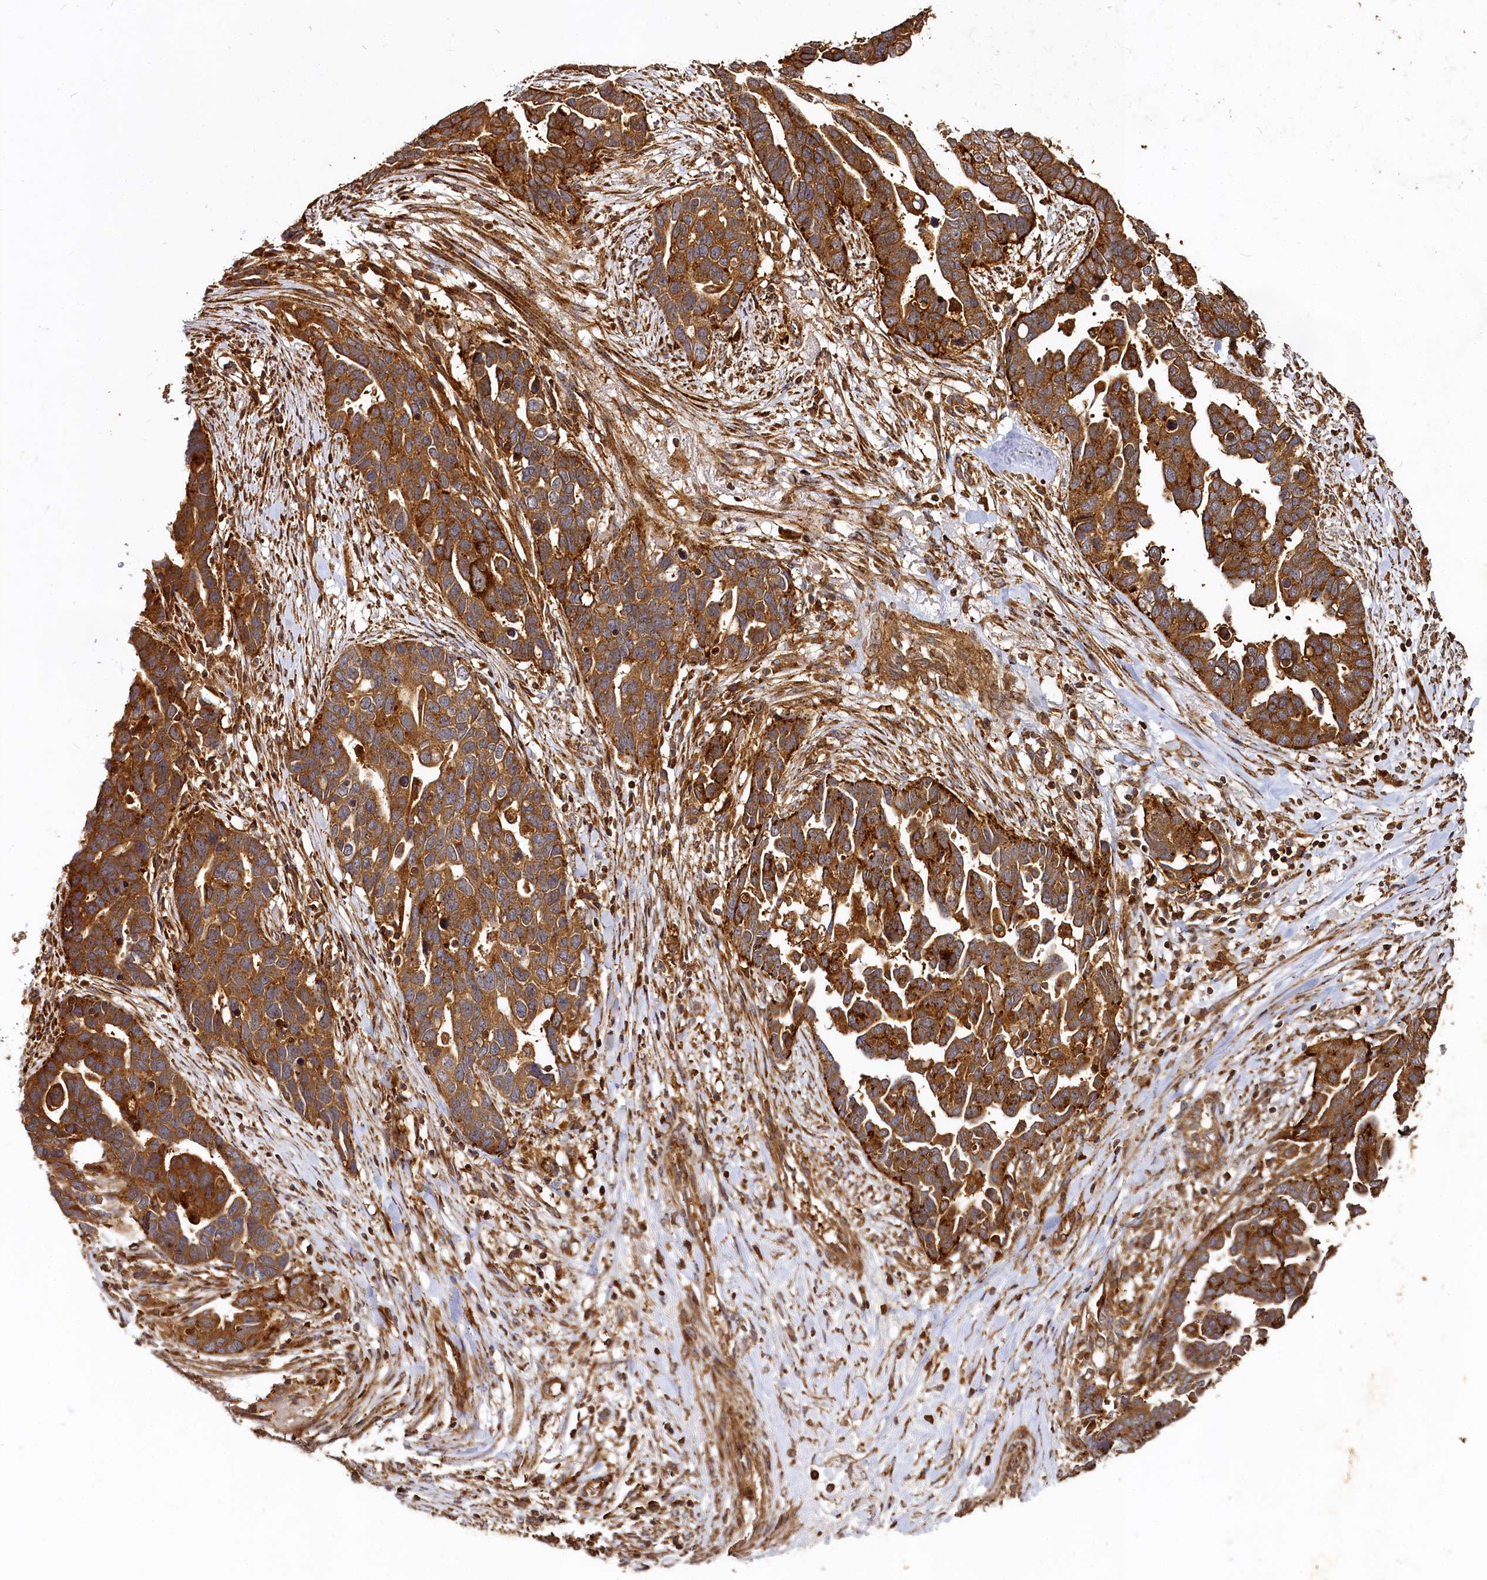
{"staining": {"intensity": "strong", "quantity": ">75%", "location": "cytoplasmic/membranous"}, "tissue": "ovarian cancer", "cell_type": "Tumor cells", "image_type": "cancer", "snomed": [{"axis": "morphology", "description": "Cystadenocarcinoma, serous, NOS"}, {"axis": "topography", "description": "Ovary"}], "caption": "Immunohistochemical staining of ovarian serous cystadenocarcinoma demonstrates strong cytoplasmic/membranous protein expression in about >75% of tumor cells.", "gene": "WDR73", "patient": {"sex": "female", "age": 54}}